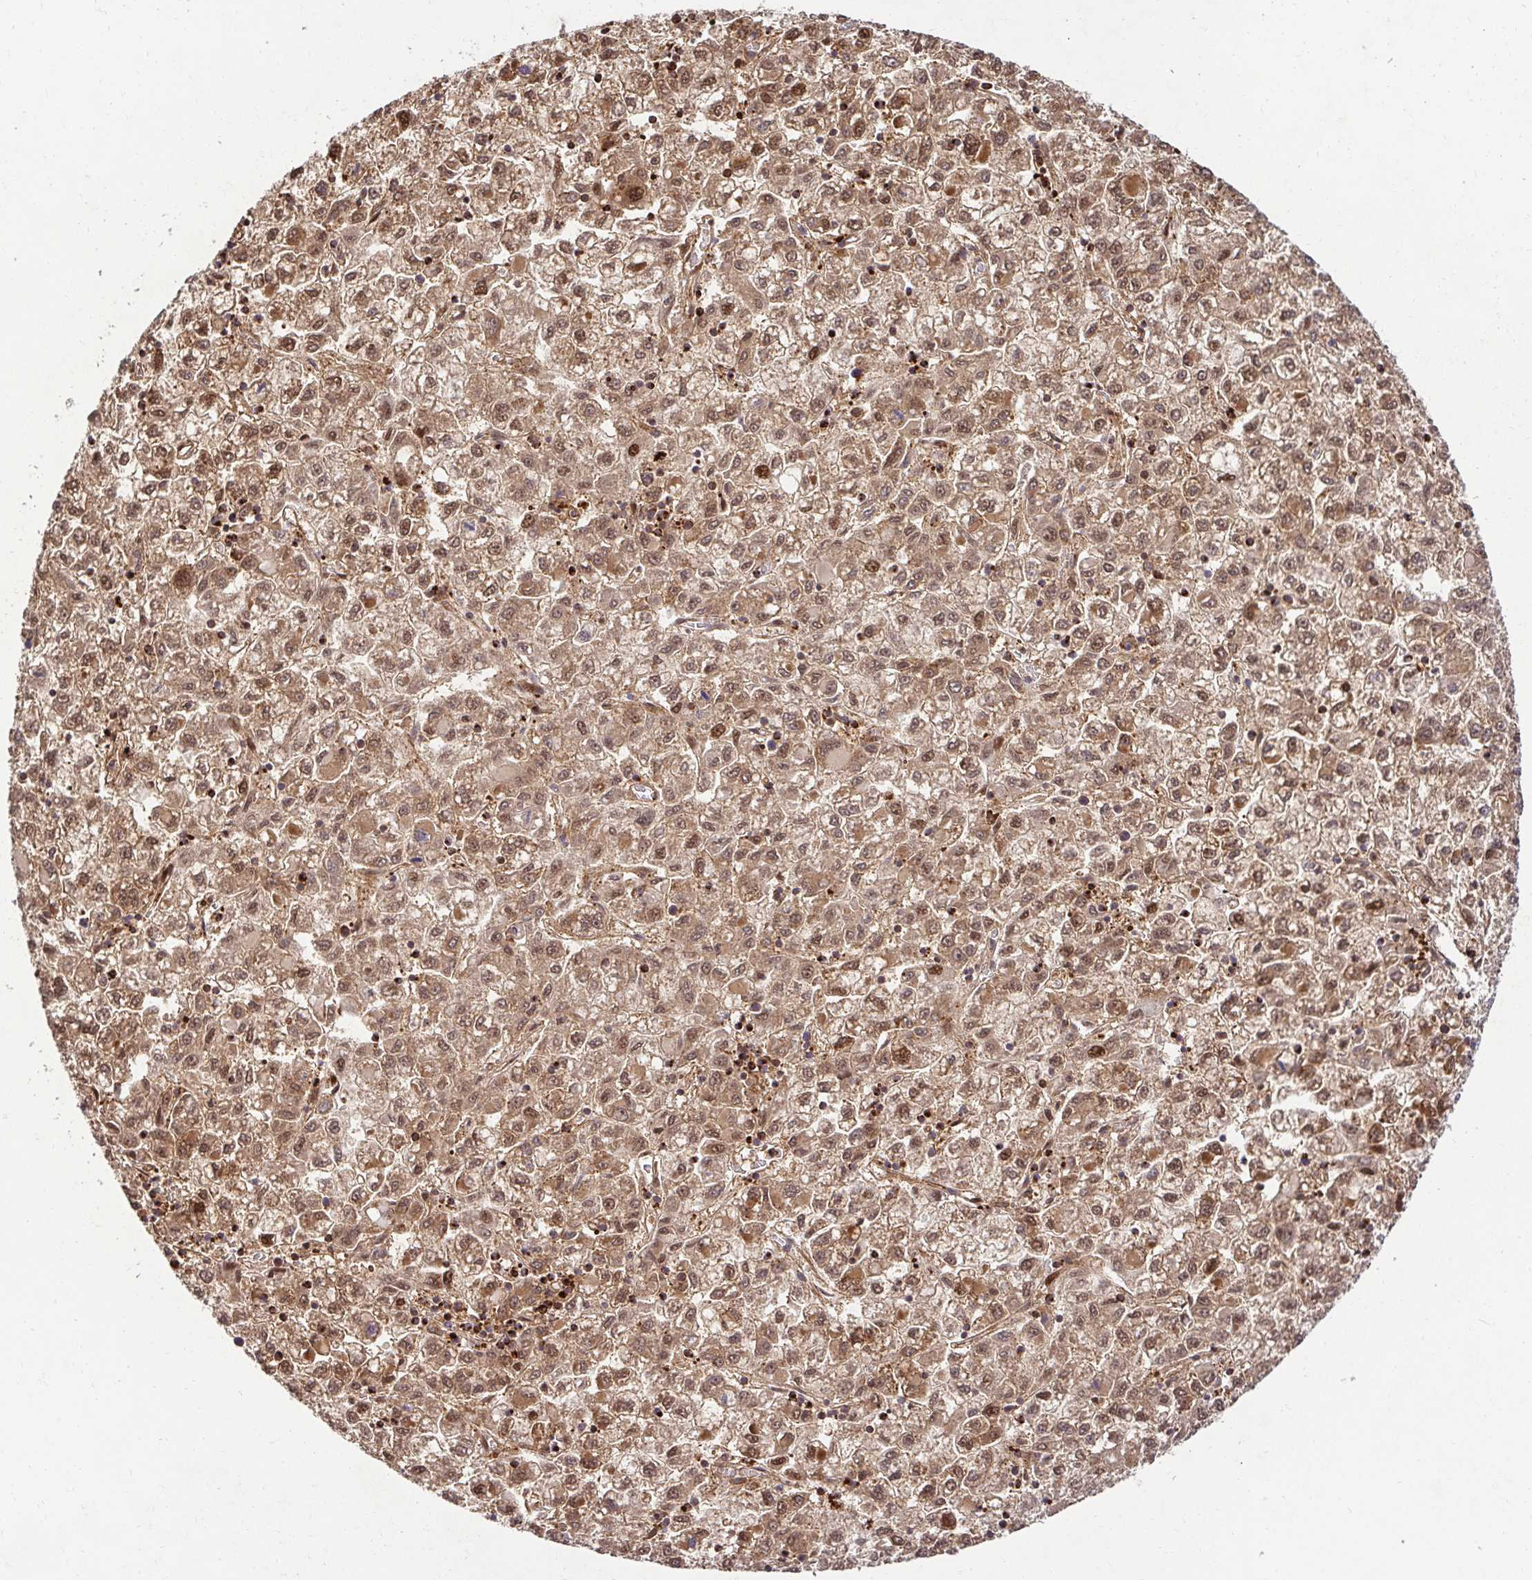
{"staining": {"intensity": "moderate", "quantity": ">75%", "location": "cytoplasmic/membranous,nuclear"}, "tissue": "liver cancer", "cell_type": "Tumor cells", "image_type": "cancer", "snomed": [{"axis": "morphology", "description": "Carcinoma, Hepatocellular, NOS"}, {"axis": "topography", "description": "Liver"}], "caption": "A brown stain highlights moderate cytoplasmic/membranous and nuclear expression of a protein in human liver hepatocellular carcinoma tumor cells.", "gene": "PSMA4", "patient": {"sex": "male", "age": 40}}